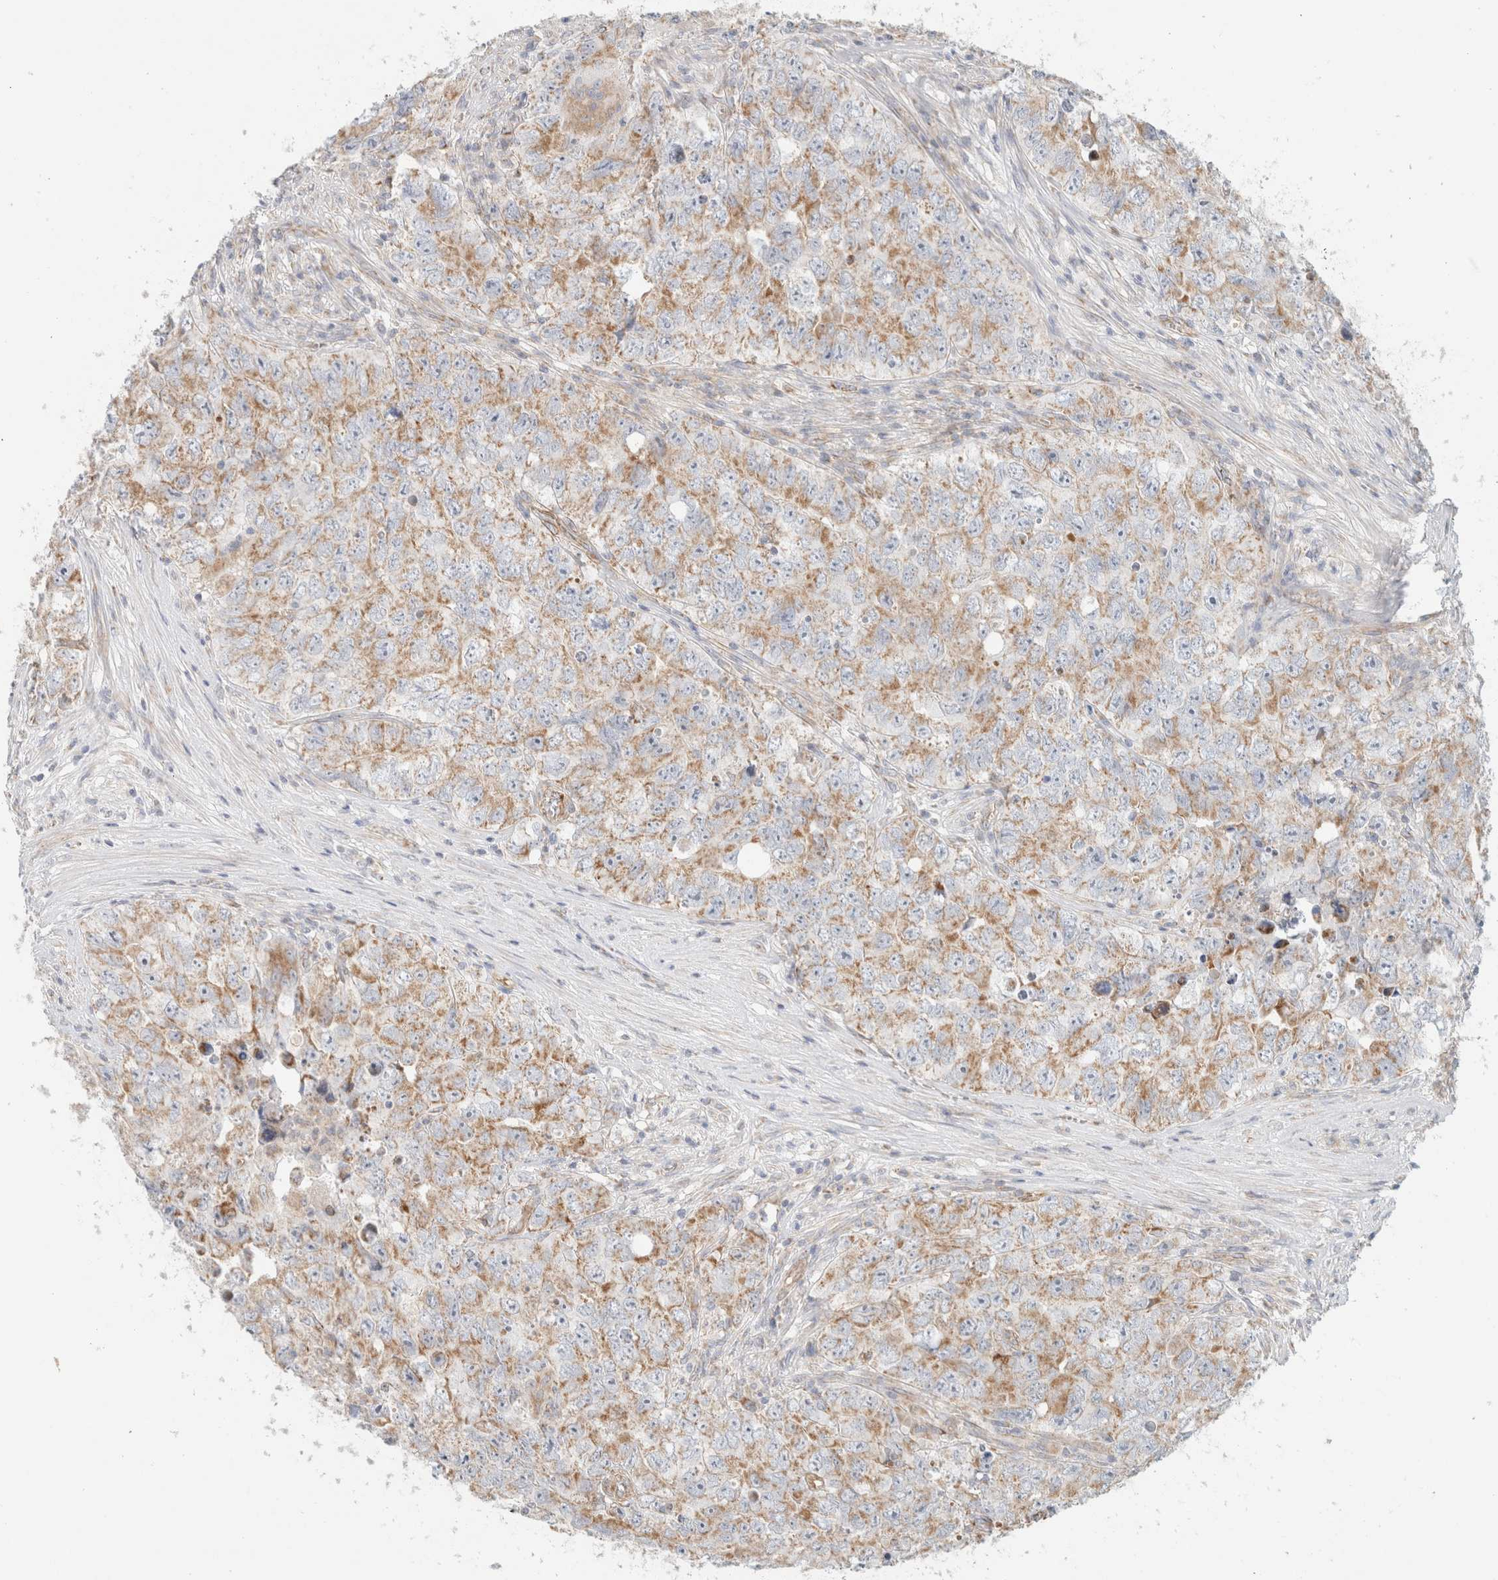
{"staining": {"intensity": "moderate", "quantity": ">75%", "location": "cytoplasmic/membranous"}, "tissue": "testis cancer", "cell_type": "Tumor cells", "image_type": "cancer", "snomed": [{"axis": "morphology", "description": "Seminoma, NOS"}, {"axis": "morphology", "description": "Carcinoma, Embryonal, NOS"}, {"axis": "topography", "description": "Testis"}], "caption": "High-magnification brightfield microscopy of testis embryonal carcinoma stained with DAB (brown) and counterstained with hematoxylin (blue). tumor cells exhibit moderate cytoplasmic/membranous positivity is seen in about>75% of cells.", "gene": "MRM3", "patient": {"sex": "male", "age": 43}}